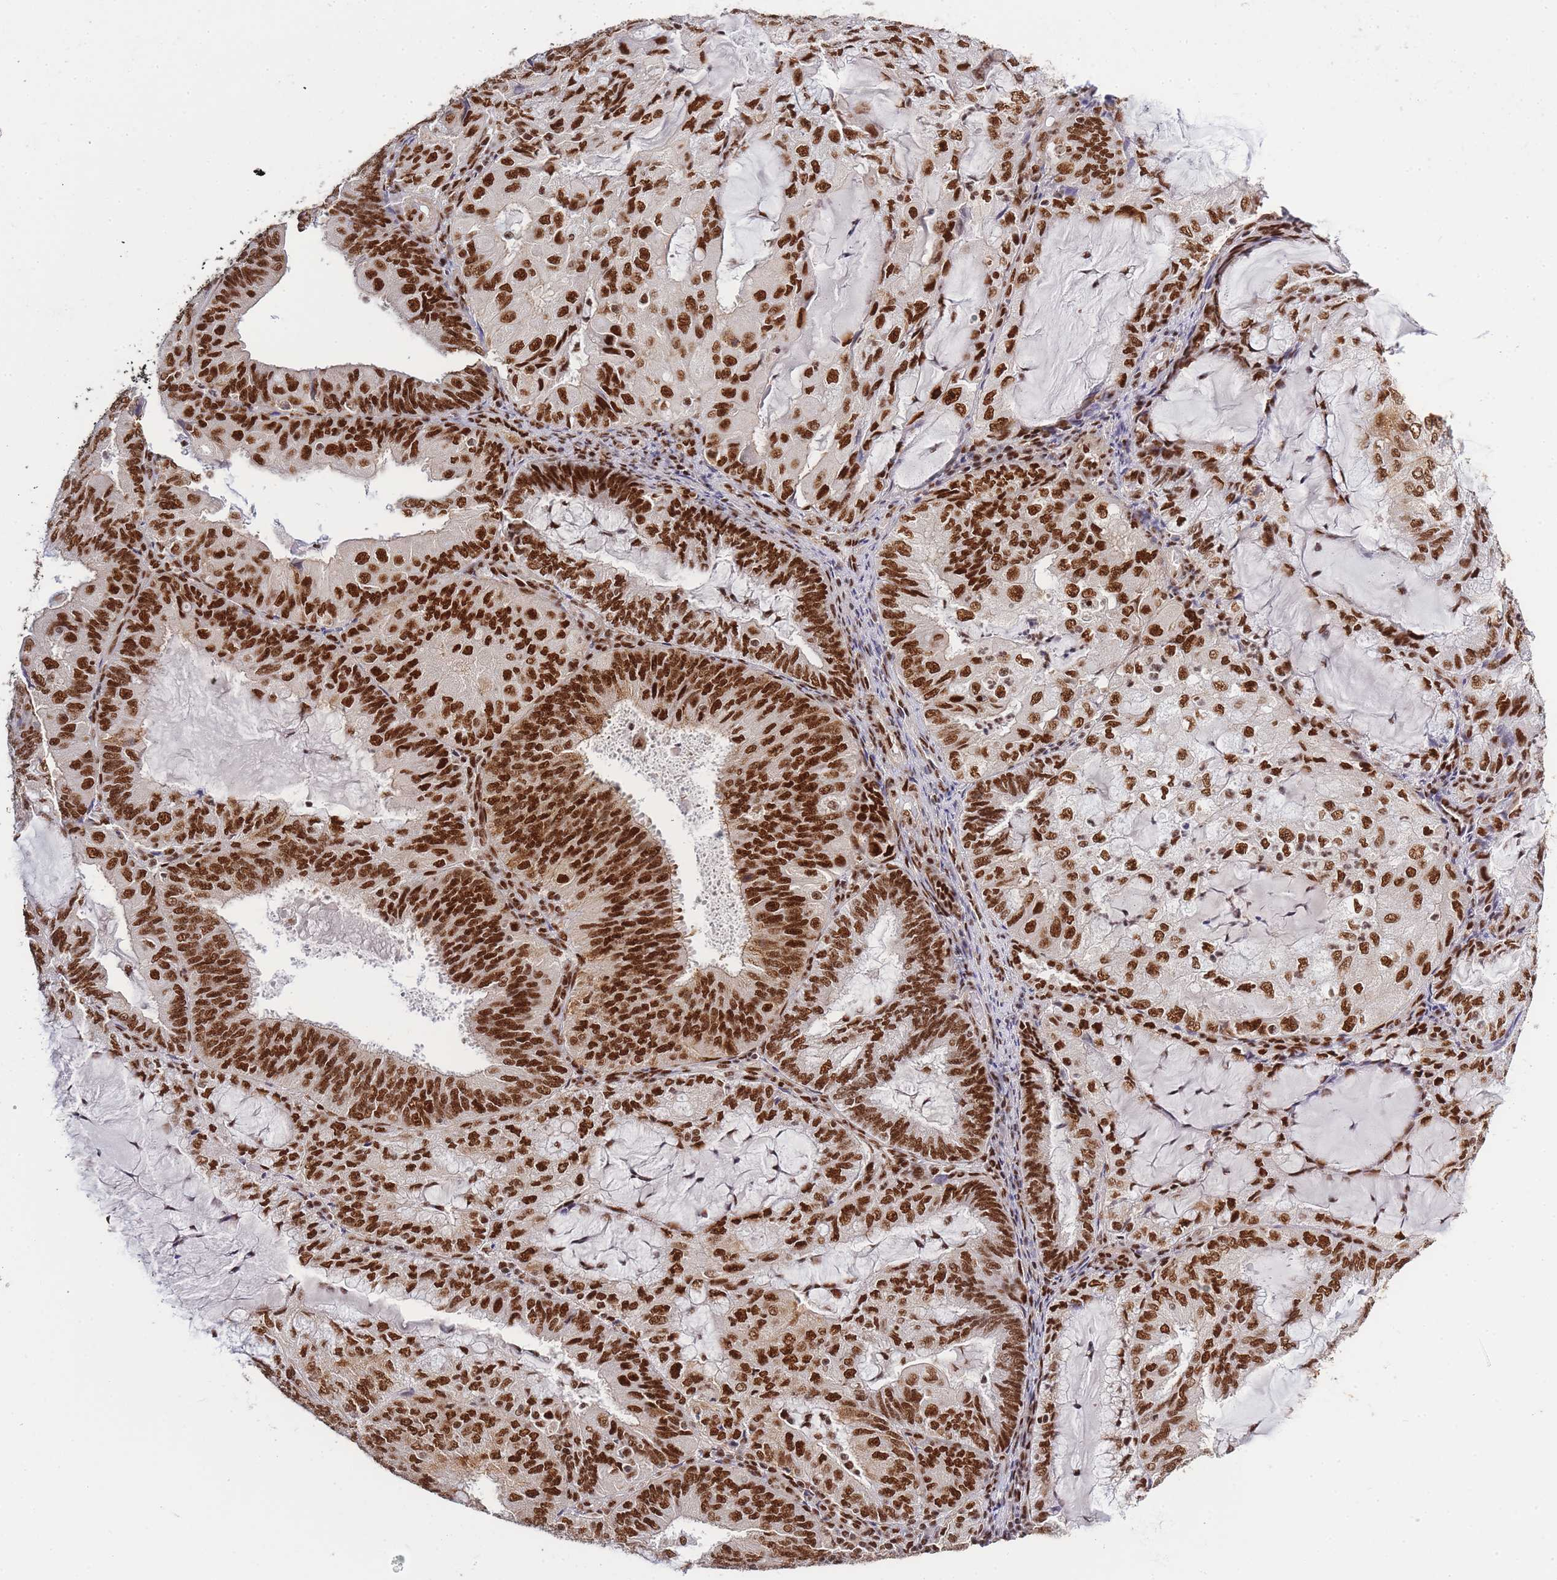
{"staining": {"intensity": "strong", "quantity": ">75%", "location": "nuclear"}, "tissue": "endometrial cancer", "cell_type": "Tumor cells", "image_type": "cancer", "snomed": [{"axis": "morphology", "description": "Adenocarcinoma, NOS"}, {"axis": "topography", "description": "Endometrium"}], "caption": "Approximately >75% of tumor cells in human endometrial cancer reveal strong nuclear protein expression as visualized by brown immunohistochemical staining.", "gene": "PRKDC", "patient": {"sex": "female", "age": 81}}